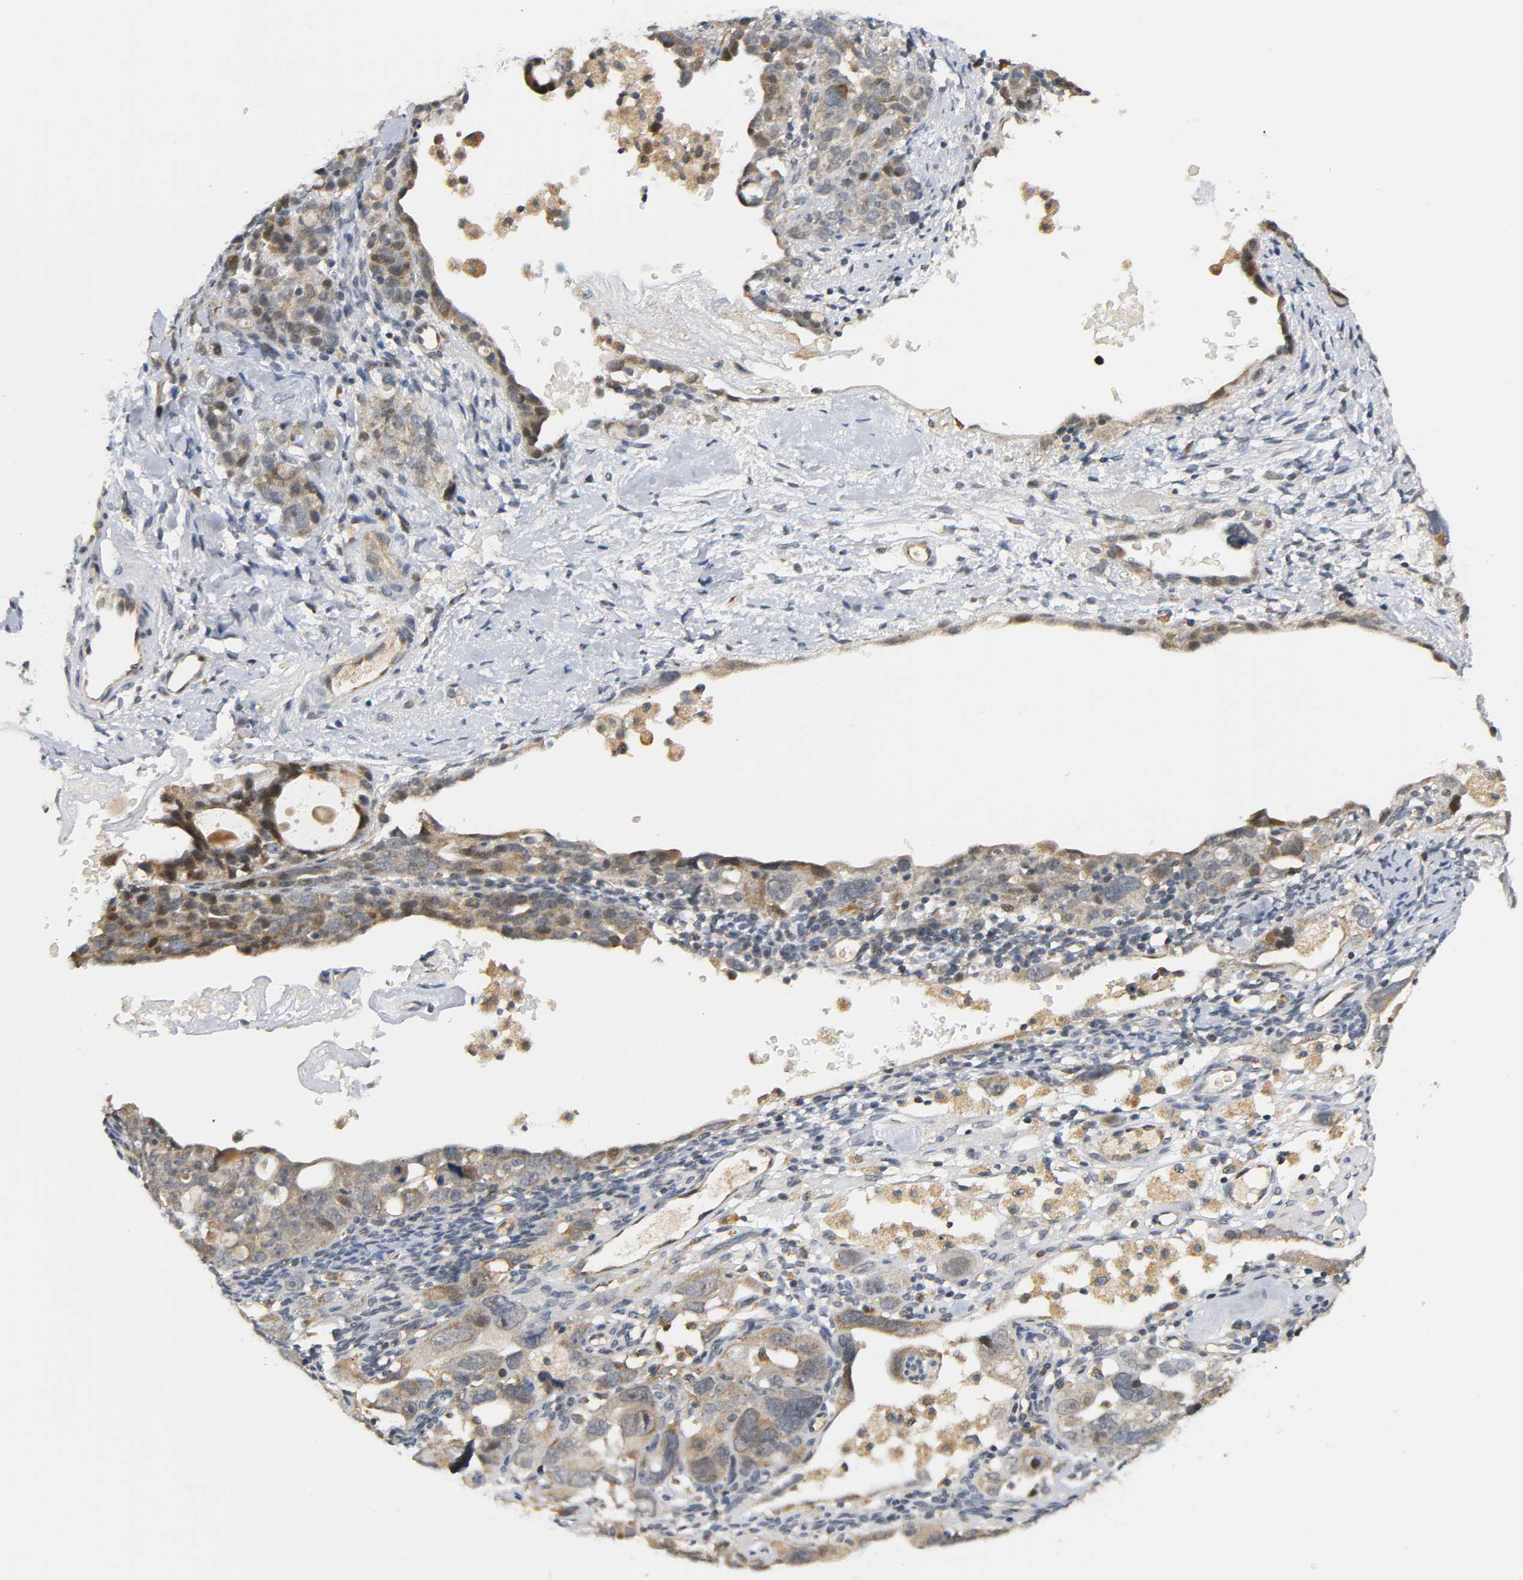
{"staining": {"intensity": "moderate", "quantity": ">75%", "location": "cytoplasmic/membranous"}, "tissue": "ovarian cancer", "cell_type": "Tumor cells", "image_type": "cancer", "snomed": [{"axis": "morphology", "description": "Cystadenocarcinoma, serous, NOS"}, {"axis": "topography", "description": "Ovary"}], "caption": "Protein analysis of ovarian serous cystadenocarcinoma tissue demonstrates moderate cytoplasmic/membranous staining in approximately >75% of tumor cells.", "gene": "NRP1", "patient": {"sex": "female", "age": 66}}